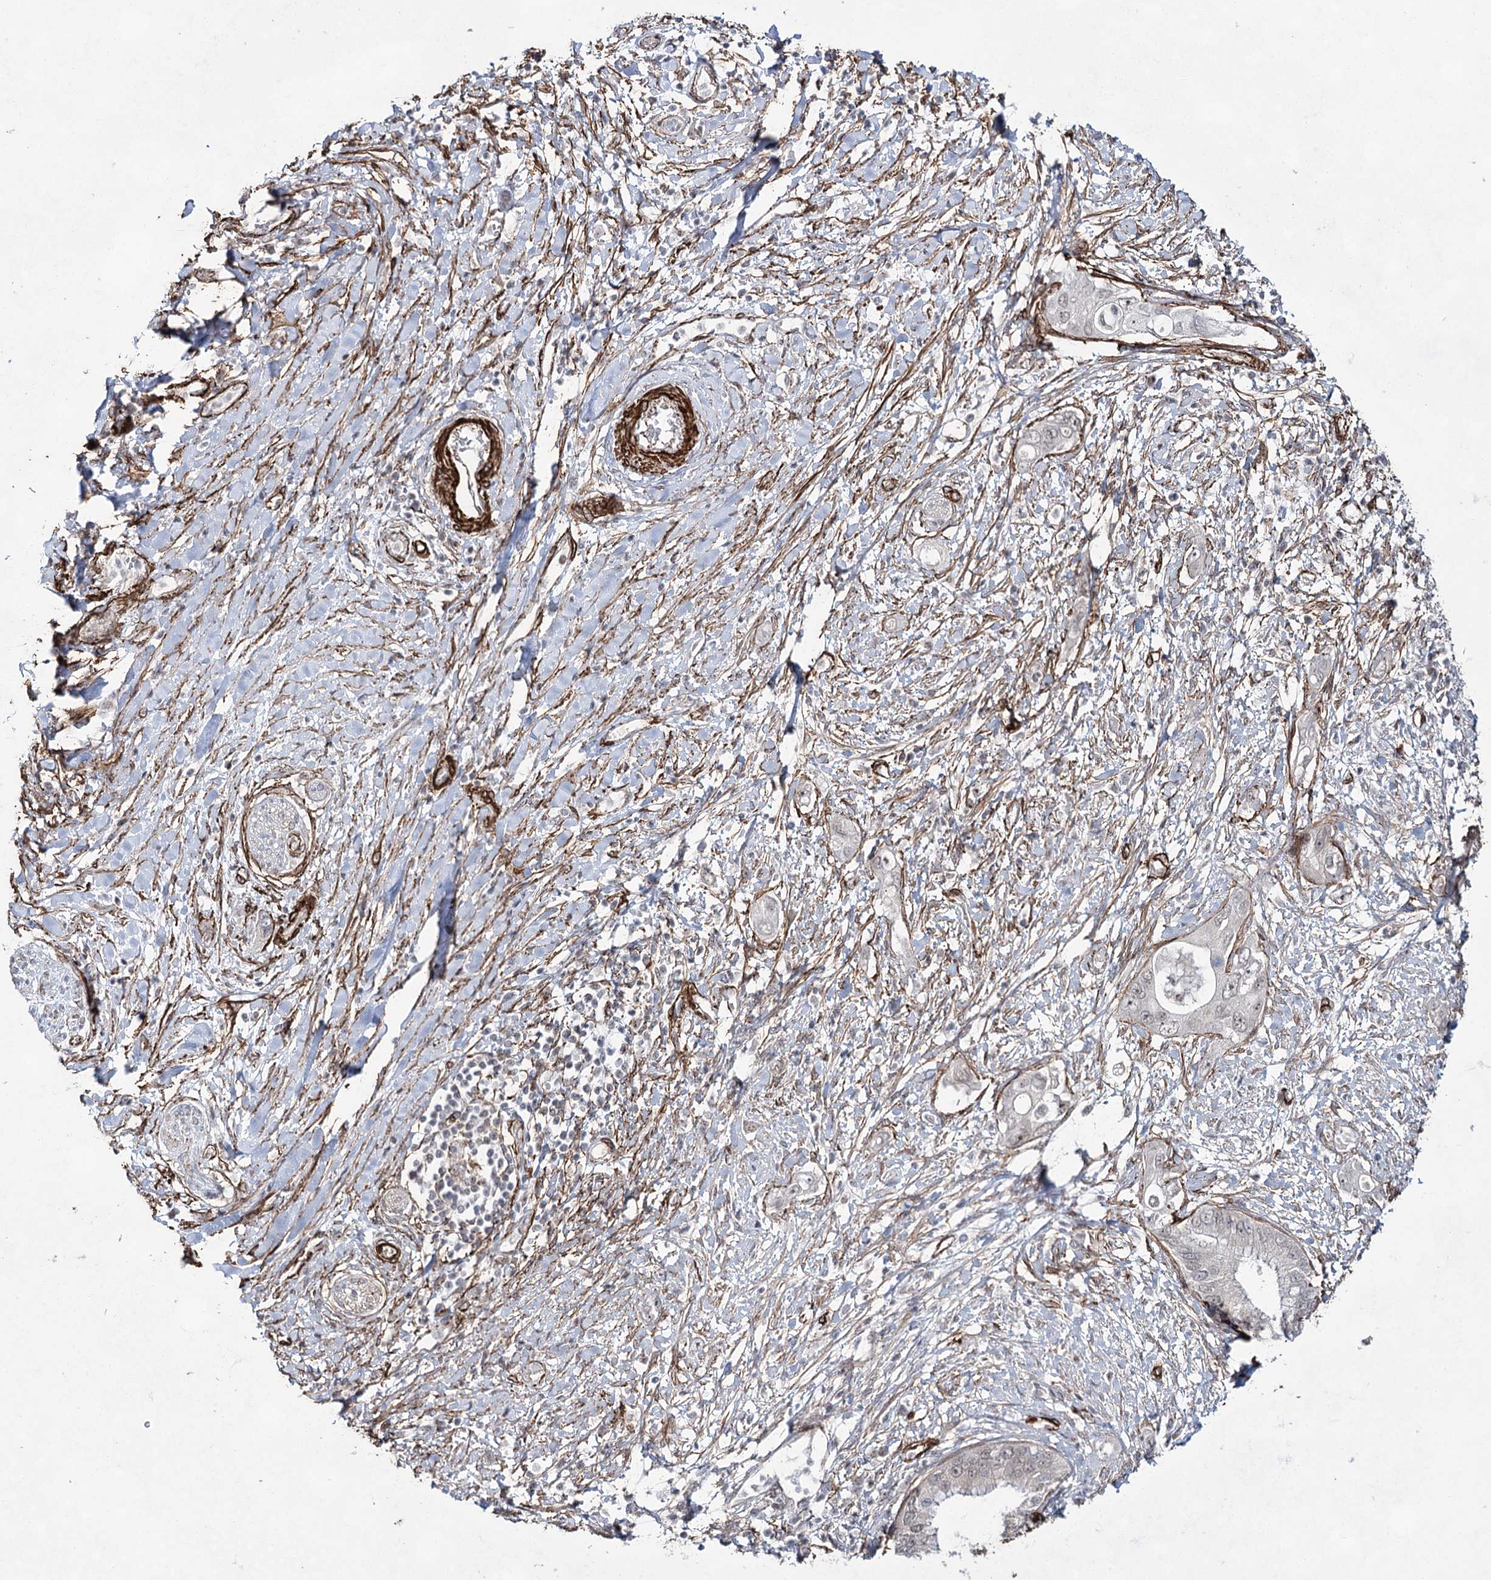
{"staining": {"intensity": "moderate", "quantity": "<25%", "location": "nuclear"}, "tissue": "pancreatic cancer", "cell_type": "Tumor cells", "image_type": "cancer", "snomed": [{"axis": "morphology", "description": "Inflammation, NOS"}, {"axis": "morphology", "description": "Adenocarcinoma, NOS"}, {"axis": "topography", "description": "Pancreas"}], "caption": "High-magnification brightfield microscopy of pancreatic adenocarcinoma stained with DAB (brown) and counterstained with hematoxylin (blue). tumor cells exhibit moderate nuclear staining is seen in approximately<25% of cells. (DAB (3,3'-diaminobenzidine) IHC, brown staining for protein, blue staining for nuclei).", "gene": "CWF19L1", "patient": {"sex": "female", "age": 56}}